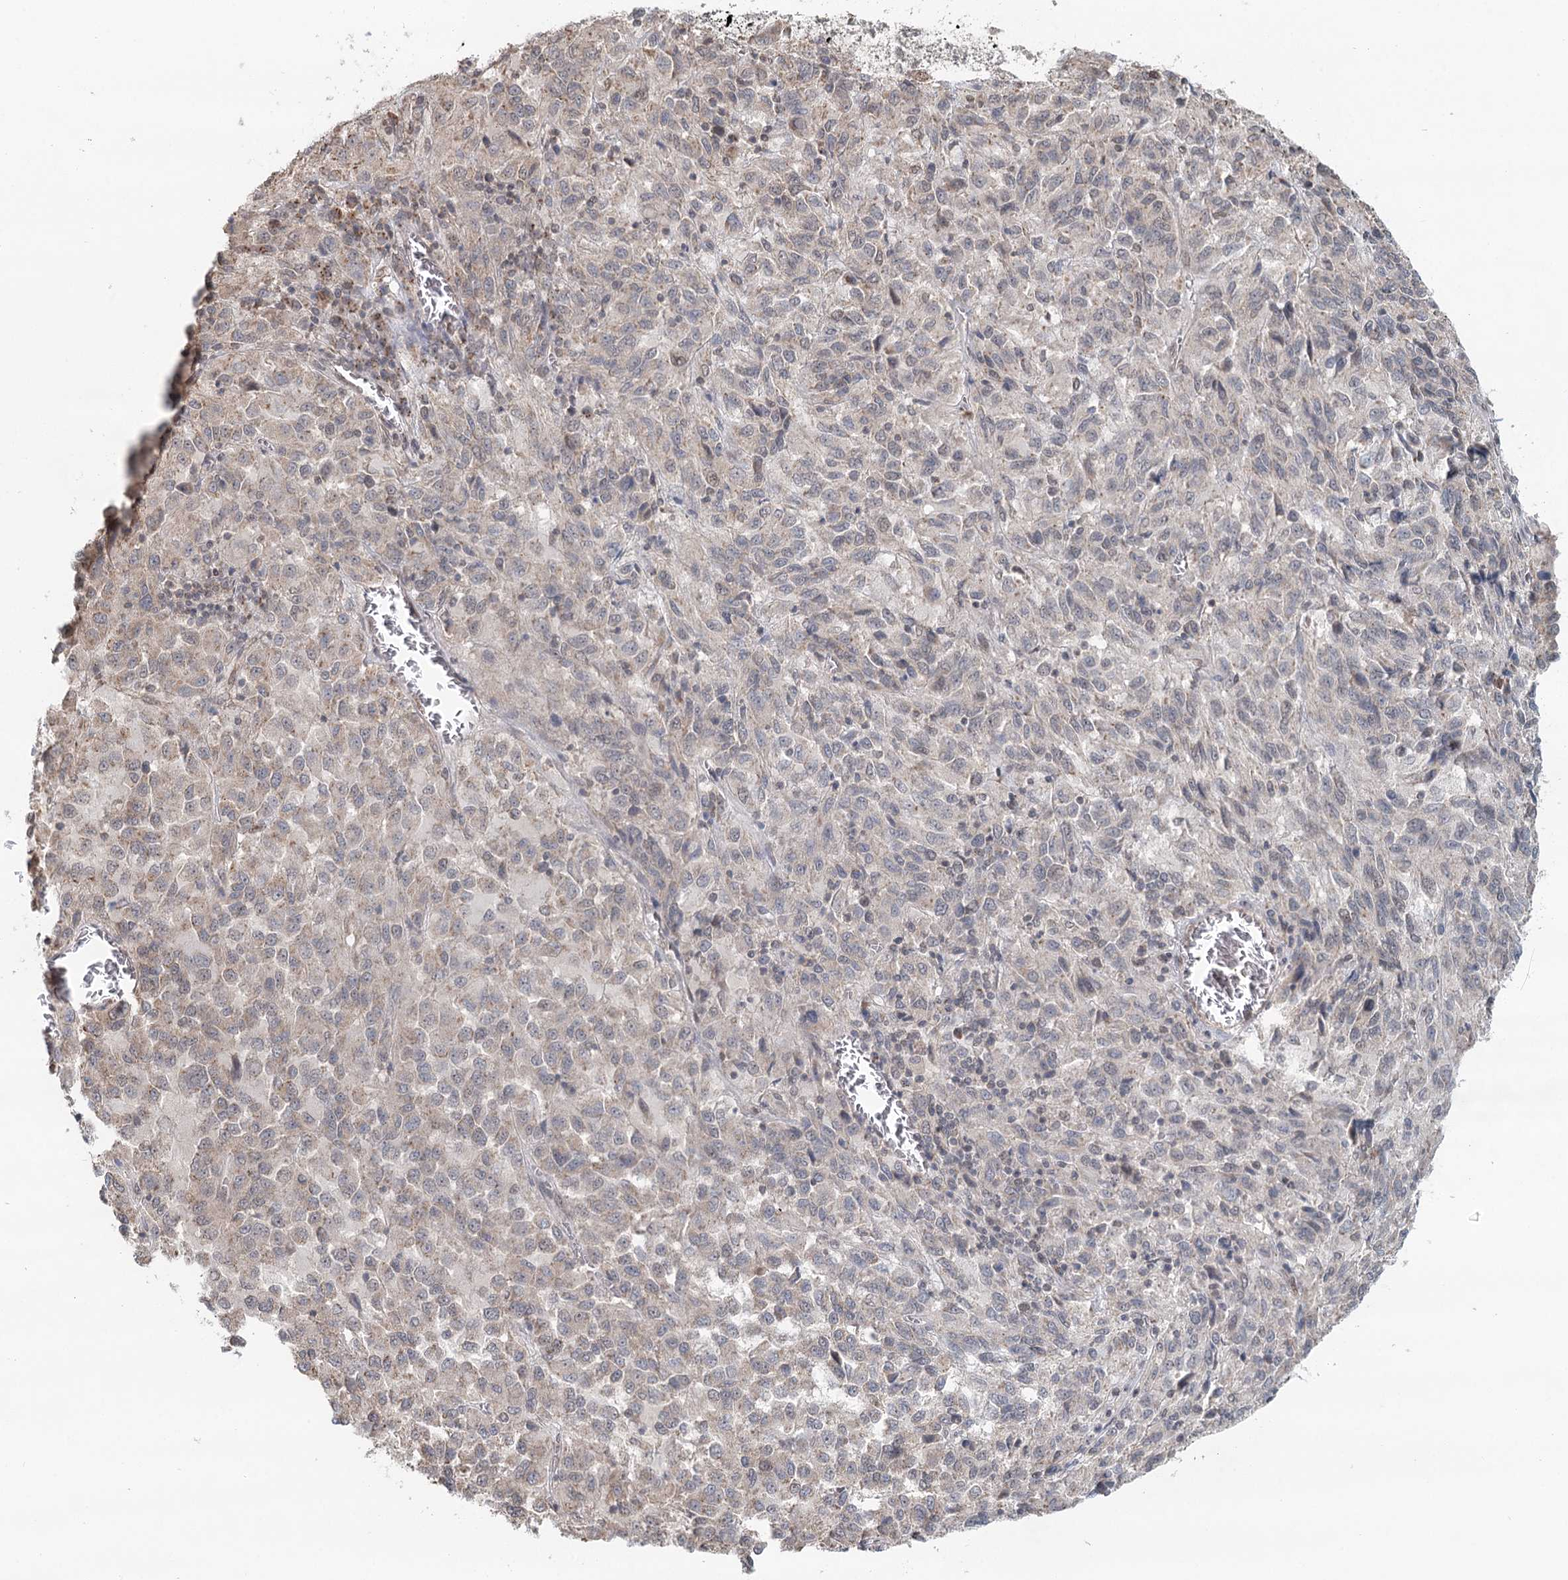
{"staining": {"intensity": "negative", "quantity": "none", "location": "none"}, "tissue": "melanoma", "cell_type": "Tumor cells", "image_type": "cancer", "snomed": [{"axis": "morphology", "description": "Malignant melanoma, Metastatic site"}, {"axis": "topography", "description": "Lung"}], "caption": "Malignant melanoma (metastatic site) was stained to show a protein in brown. There is no significant expression in tumor cells.", "gene": "GPALPP1", "patient": {"sex": "male", "age": 64}}